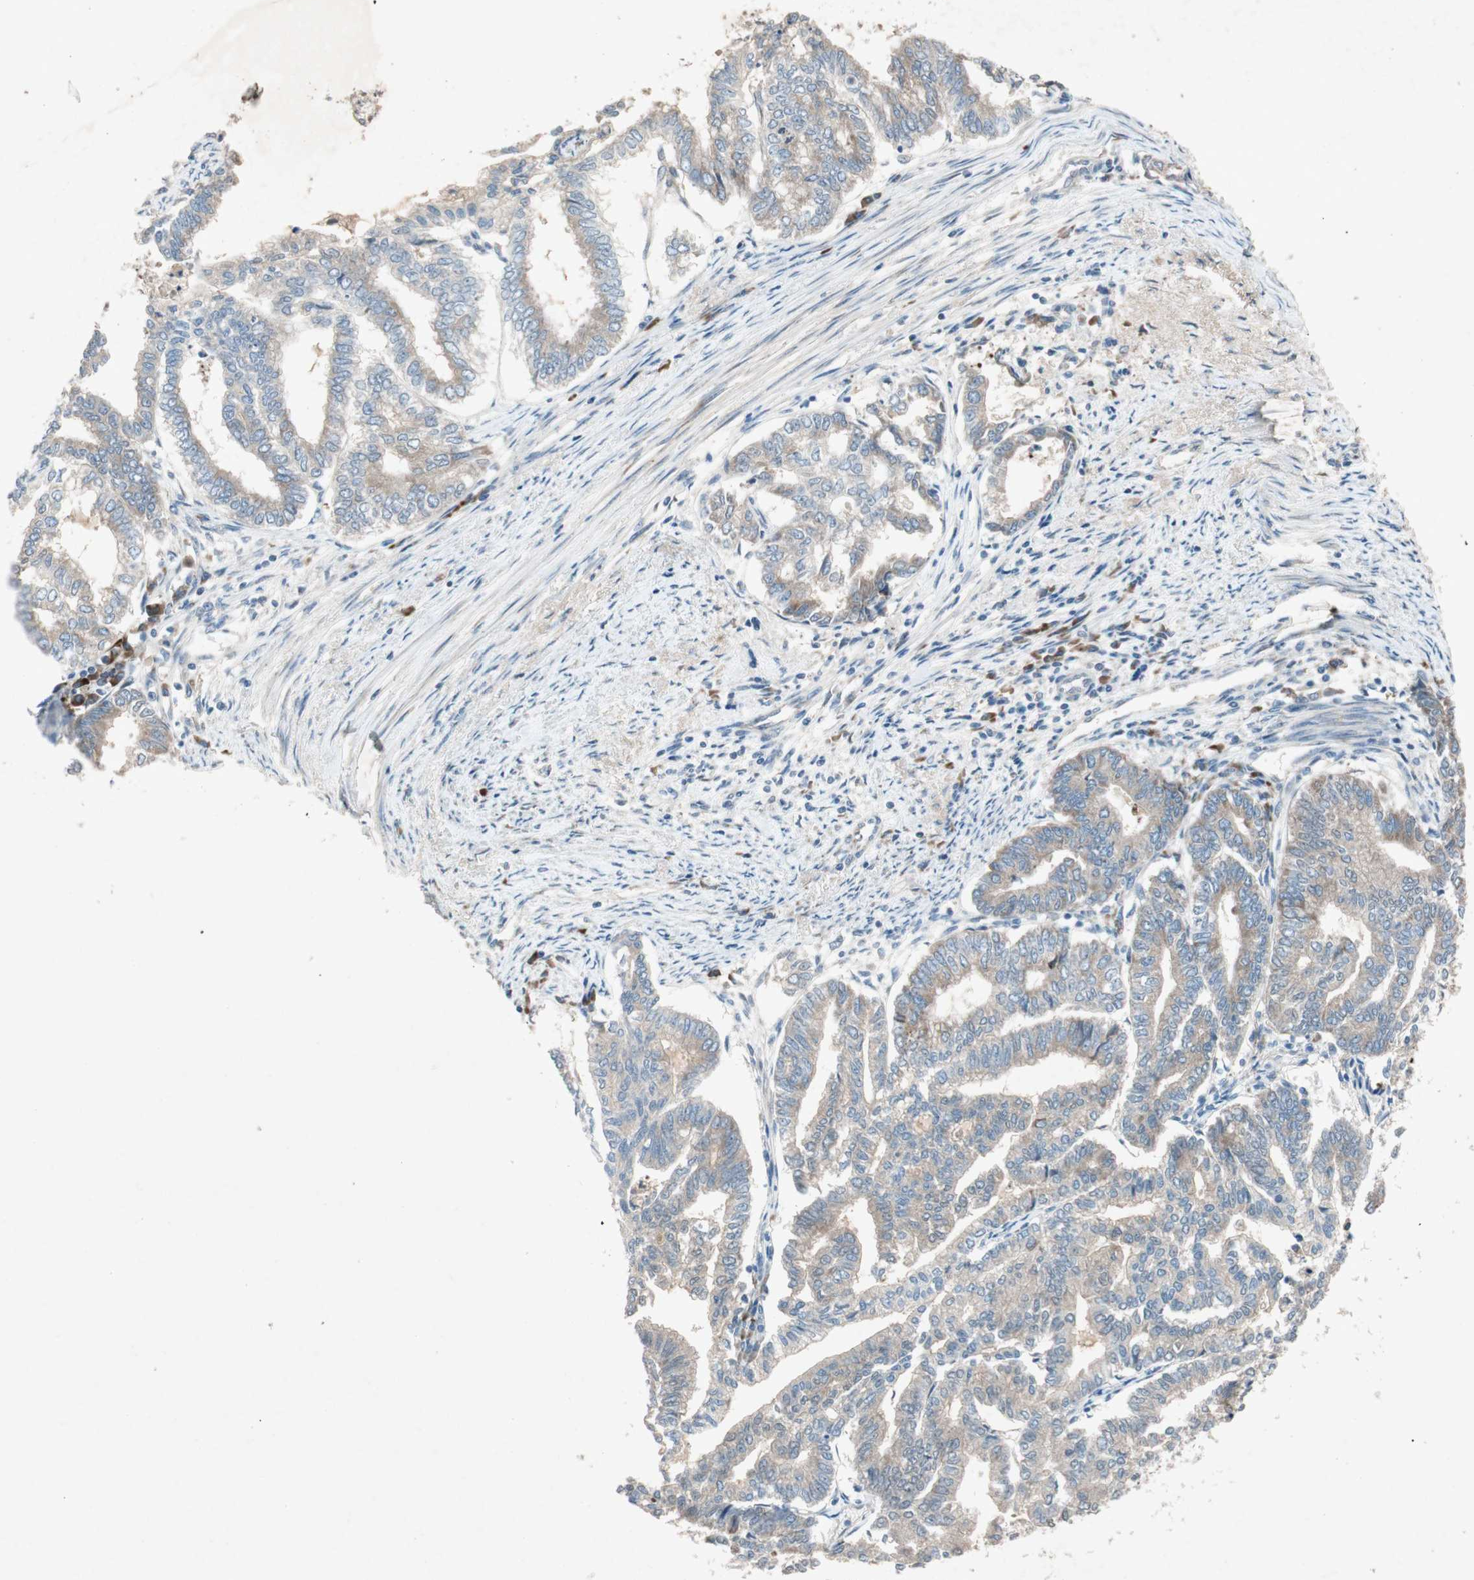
{"staining": {"intensity": "moderate", "quantity": ">75%", "location": "cytoplasmic/membranous"}, "tissue": "endometrial cancer", "cell_type": "Tumor cells", "image_type": "cancer", "snomed": [{"axis": "morphology", "description": "Adenocarcinoma, NOS"}, {"axis": "topography", "description": "Endometrium"}], "caption": "Immunohistochemical staining of human endometrial cancer (adenocarcinoma) reveals medium levels of moderate cytoplasmic/membranous staining in about >75% of tumor cells.", "gene": "APOO", "patient": {"sex": "female", "age": 79}}